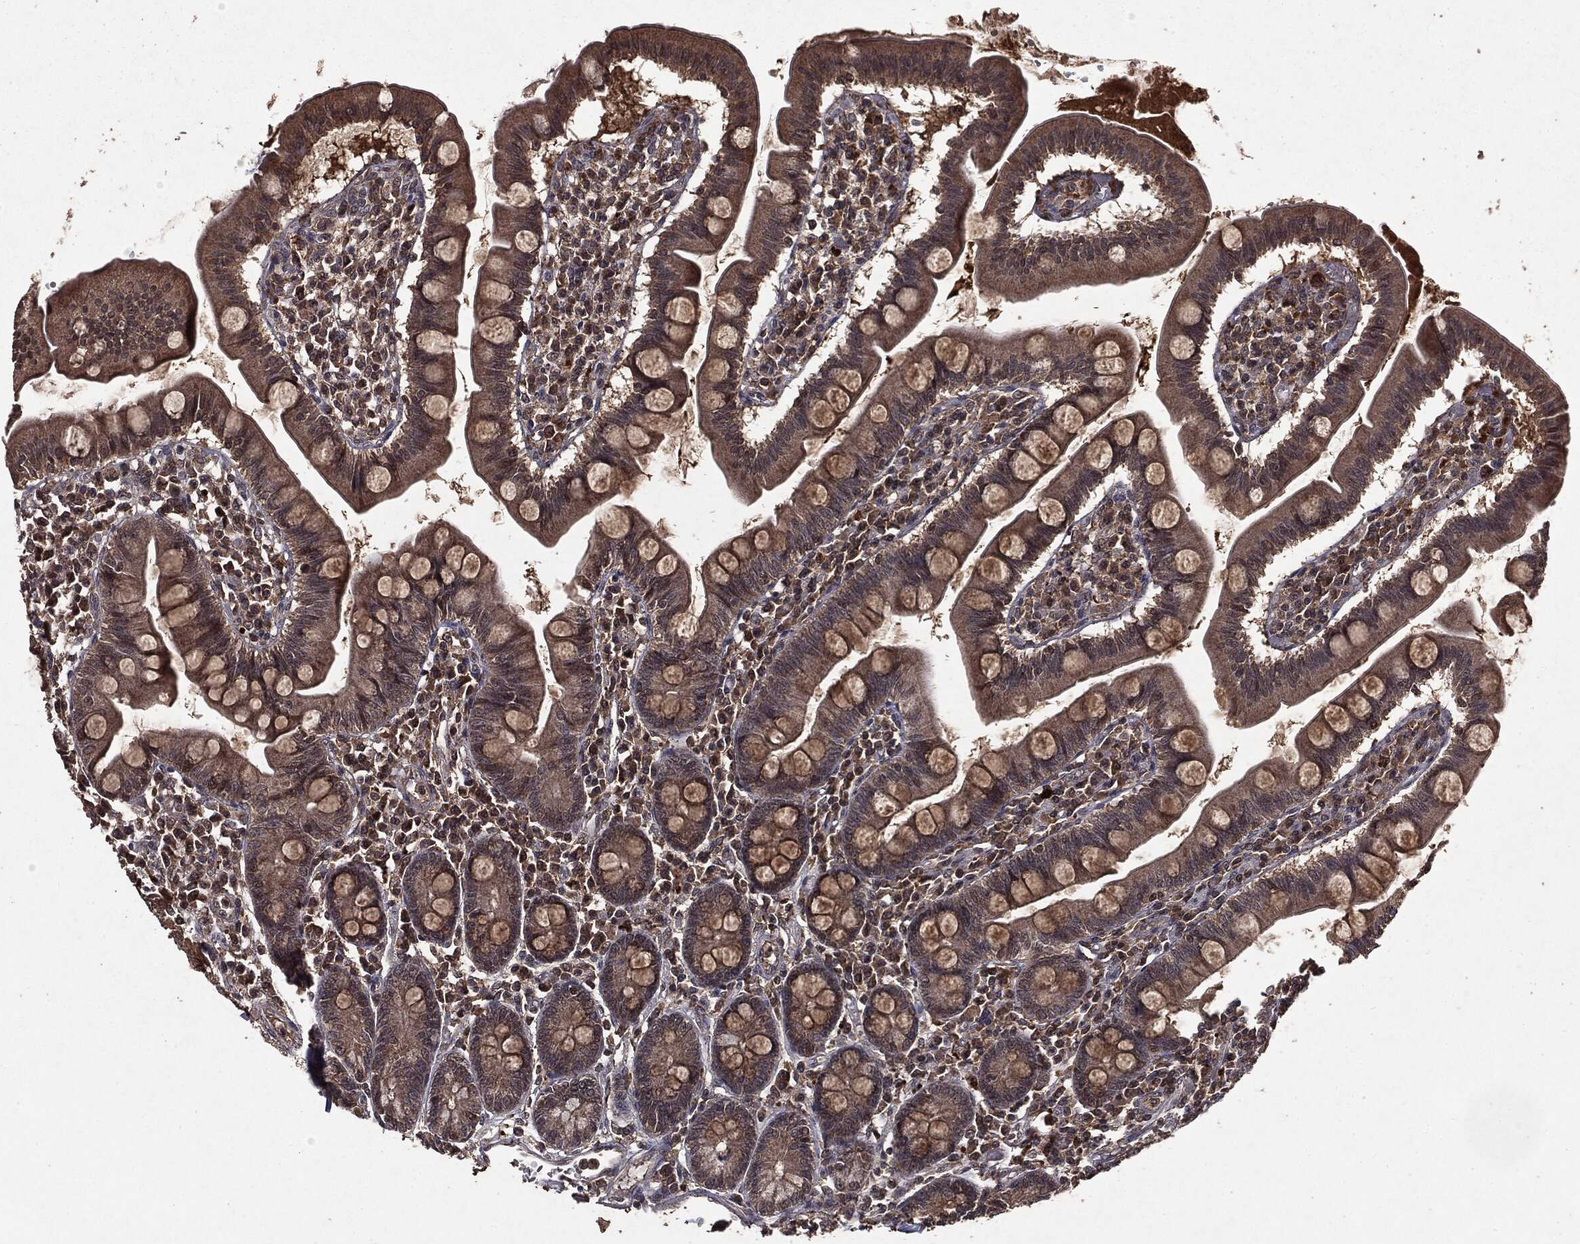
{"staining": {"intensity": "moderate", "quantity": ">75%", "location": "cytoplasmic/membranous"}, "tissue": "small intestine", "cell_type": "Glandular cells", "image_type": "normal", "snomed": [{"axis": "morphology", "description": "Normal tissue, NOS"}, {"axis": "topography", "description": "Small intestine"}], "caption": "Protein staining of benign small intestine reveals moderate cytoplasmic/membranous positivity in approximately >75% of glandular cells.", "gene": "MTOR", "patient": {"sex": "male", "age": 88}}